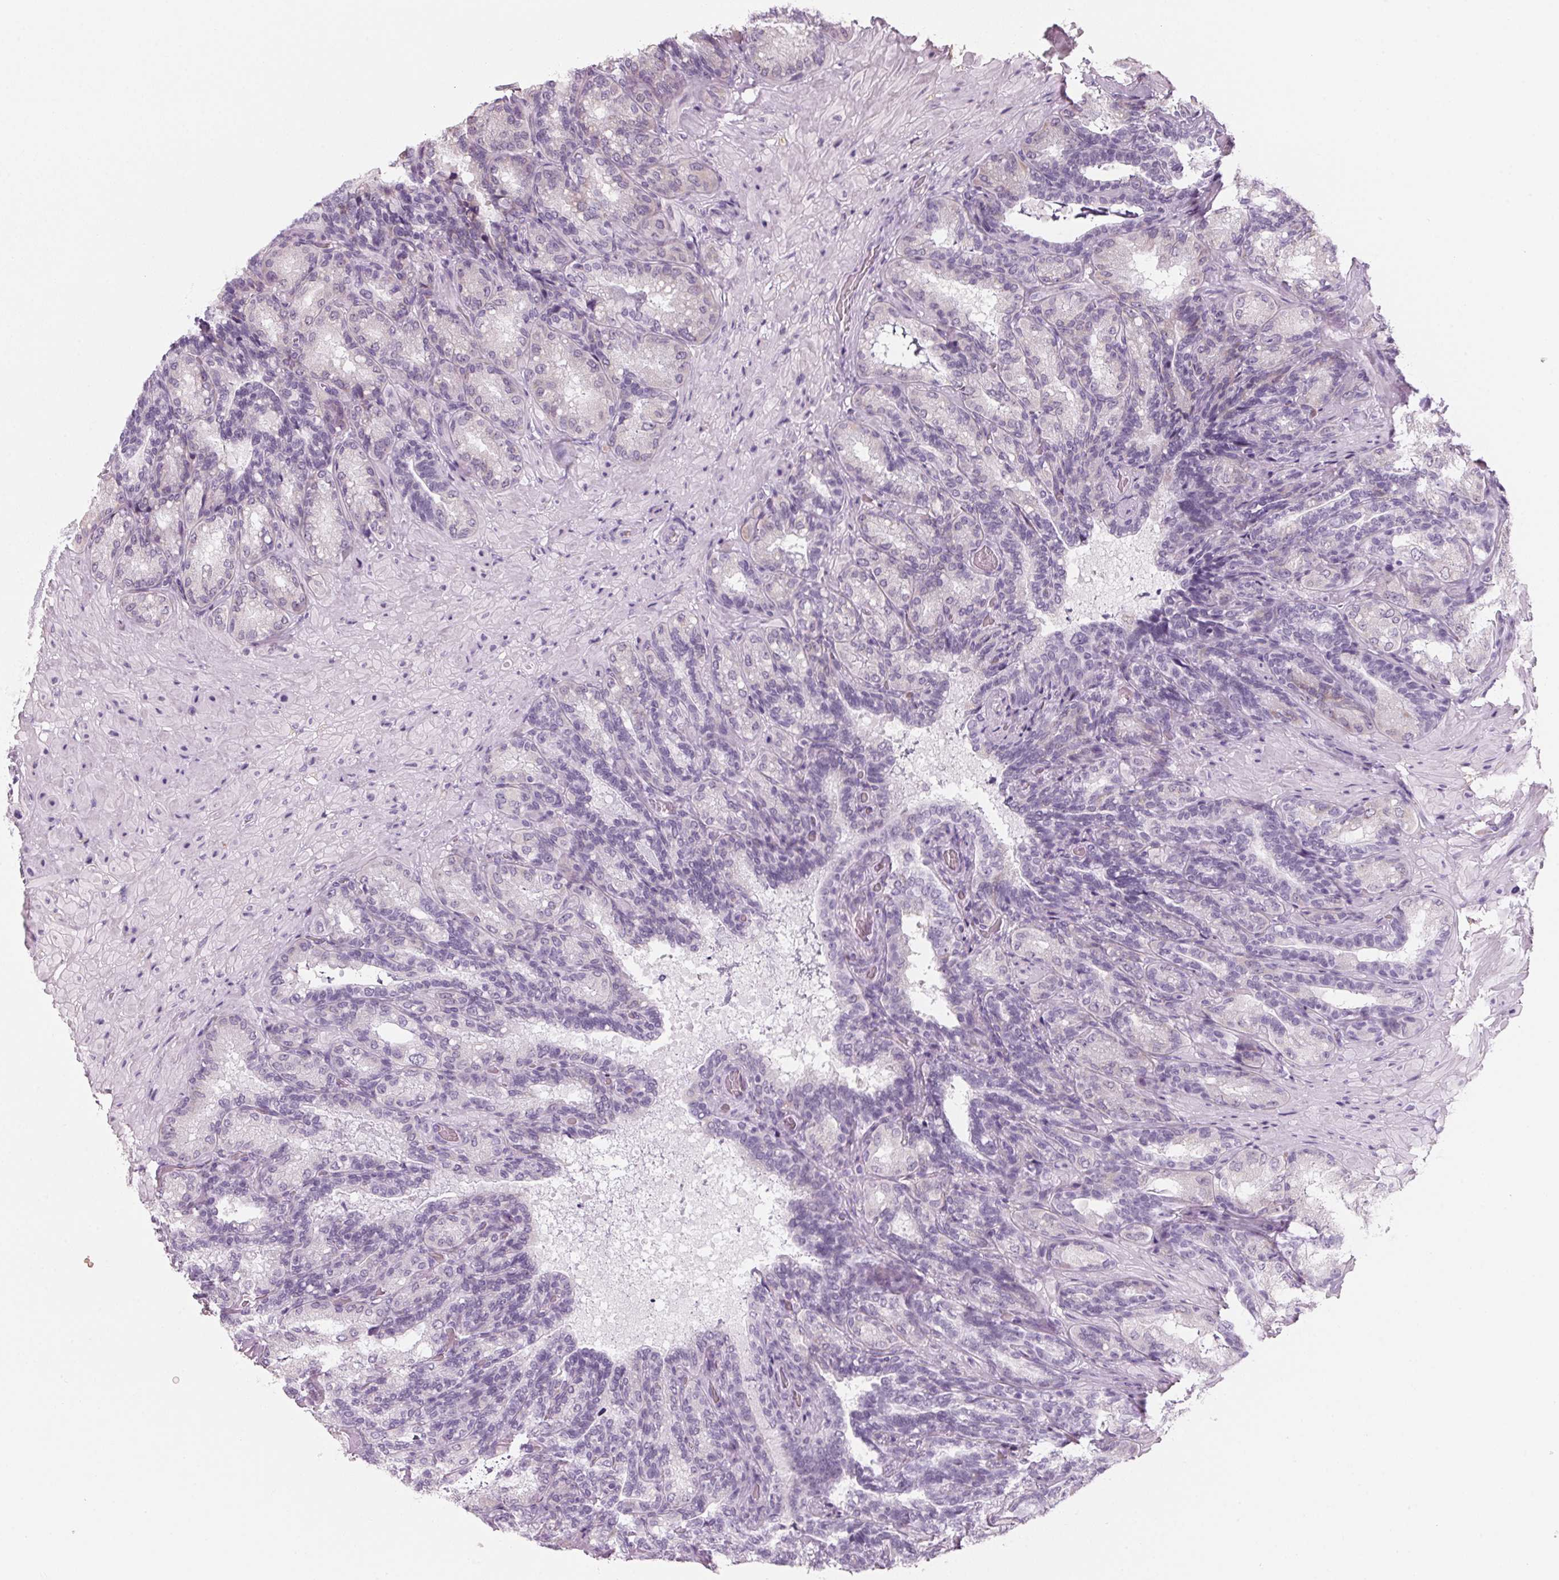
{"staining": {"intensity": "weak", "quantity": "<25%", "location": "cytoplasmic/membranous,nuclear"}, "tissue": "seminal vesicle", "cell_type": "Glandular cells", "image_type": "normal", "snomed": [{"axis": "morphology", "description": "Normal tissue, NOS"}, {"axis": "topography", "description": "Seminal veicle"}], "caption": "The photomicrograph demonstrates no staining of glandular cells in normal seminal vesicle. Nuclei are stained in blue.", "gene": "DNTTIP2", "patient": {"sex": "male", "age": 68}}